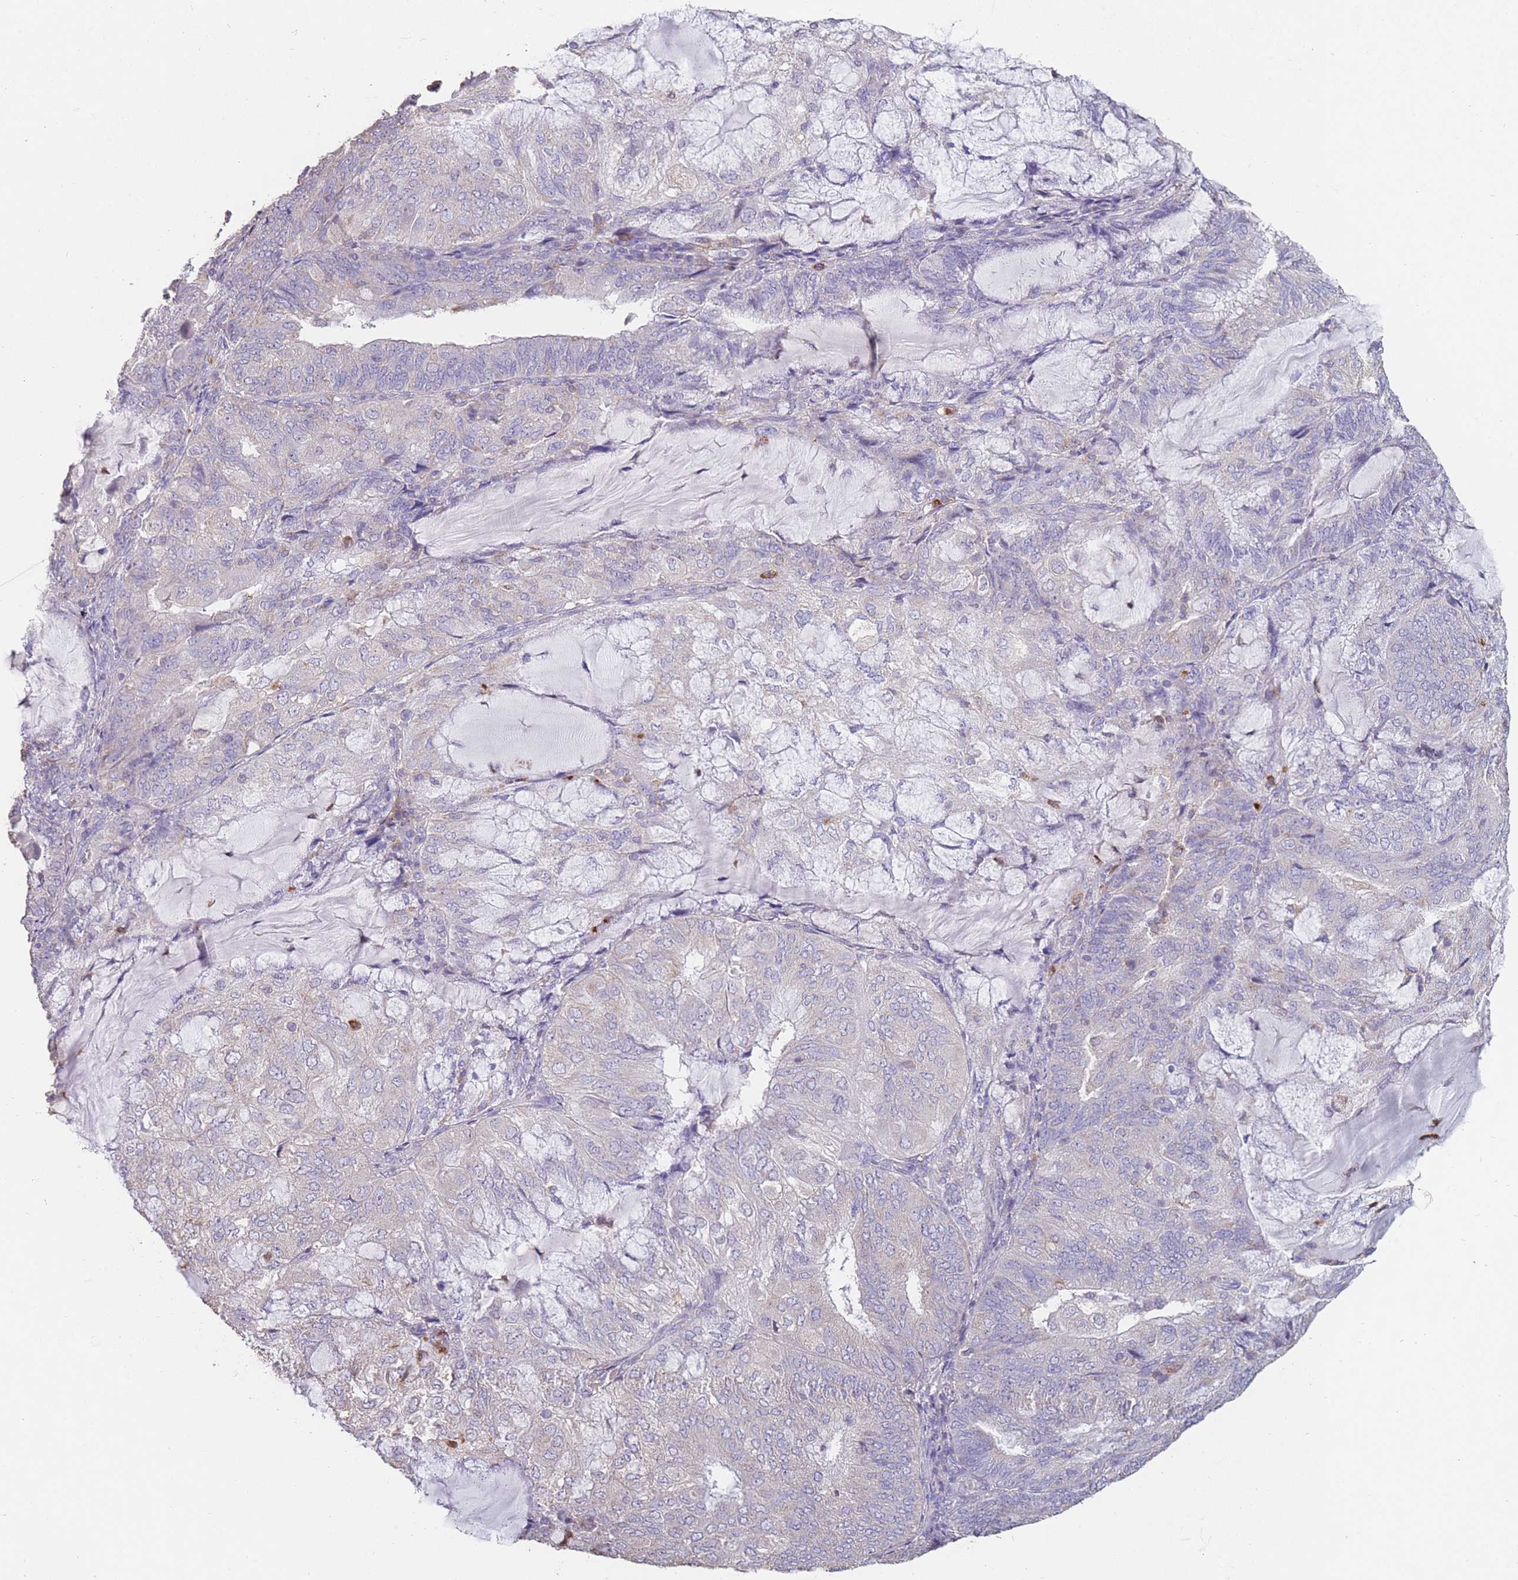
{"staining": {"intensity": "negative", "quantity": "none", "location": "none"}, "tissue": "endometrial cancer", "cell_type": "Tumor cells", "image_type": "cancer", "snomed": [{"axis": "morphology", "description": "Adenocarcinoma, NOS"}, {"axis": "topography", "description": "Endometrium"}], "caption": "Protein analysis of endometrial cancer exhibits no significant expression in tumor cells. (Stains: DAB (3,3'-diaminobenzidine) IHC with hematoxylin counter stain, Microscopy: brightfield microscopy at high magnification).", "gene": "CLEC12A", "patient": {"sex": "female", "age": 81}}